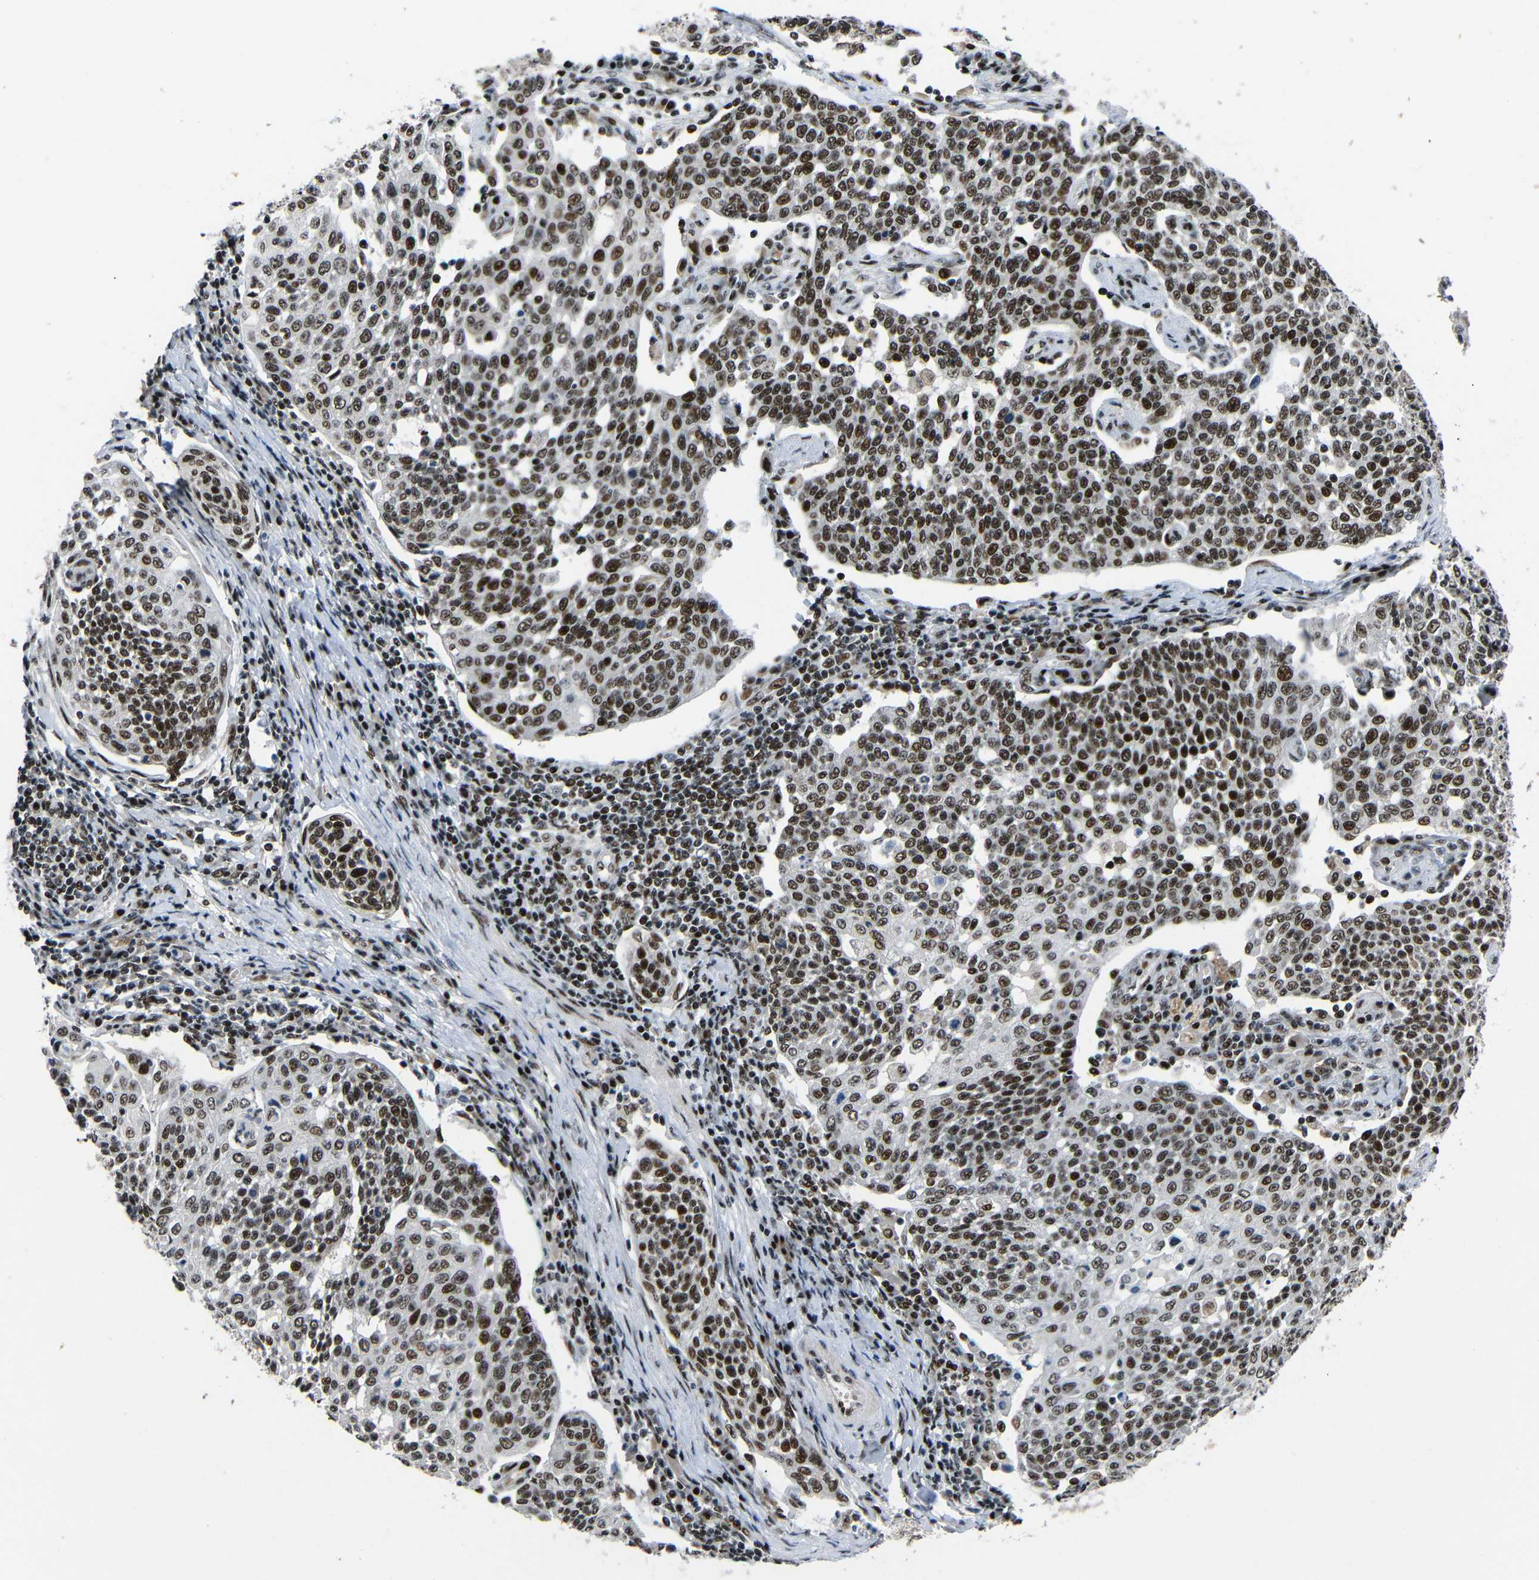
{"staining": {"intensity": "strong", "quantity": ">75%", "location": "nuclear"}, "tissue": "cervical cancer", "cell_type": "Tumor cells", "image_type": "cancer", "snomed": [{"axis": "morphology", "description": "Squamous cell carcinoma, NOS"}, {"axis": "topography", "description": "Cervix"}], "caption": "There is high levels of strong nuclear staining in tumor cells of cervical cancer, as demonstrated by immunohistochemical staining (brown color).", "gene": "SETDB2", "patient": {"sex": "female", "age": 34}}